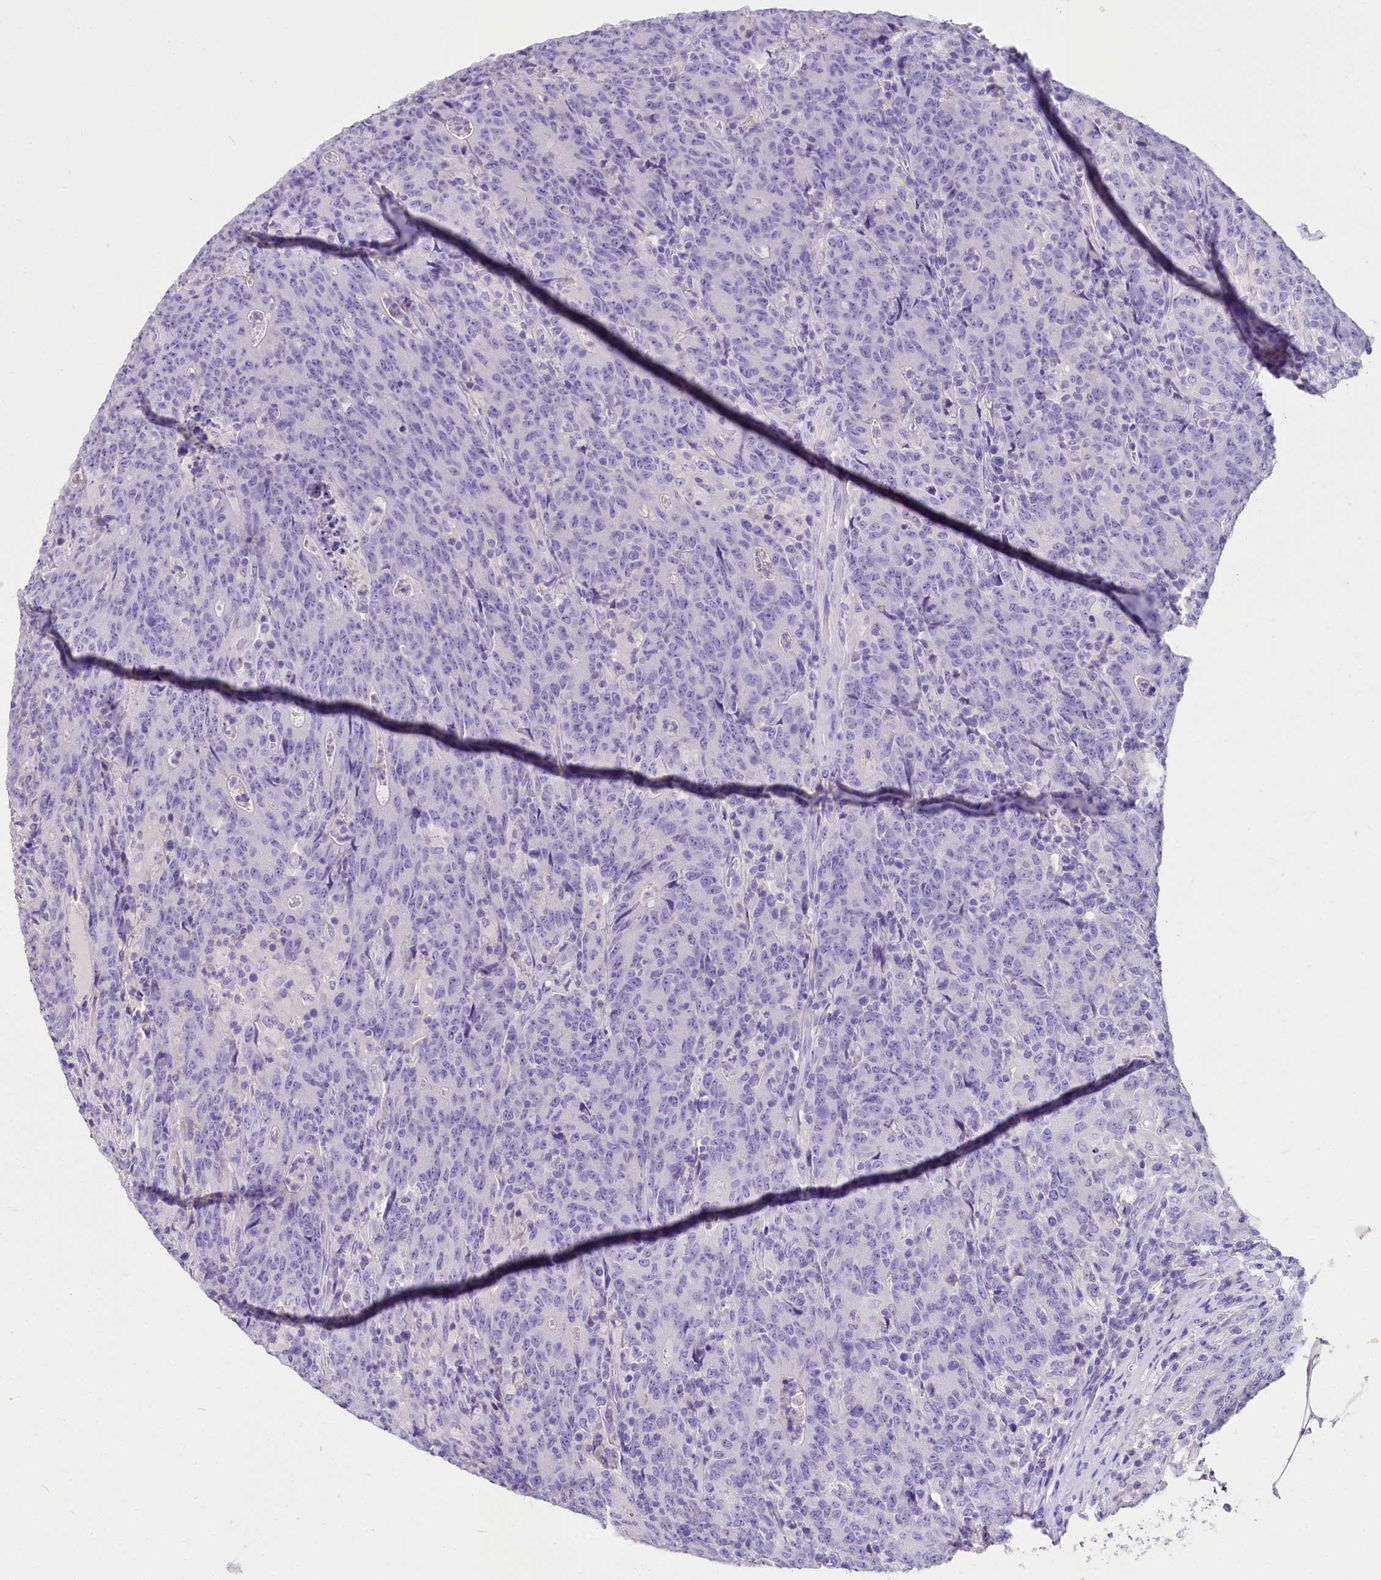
{"staining": {"intensity": "negative", "quantity": "none", "location": "none"}, "tissue": "colorectal cancer", "cell_type": "Tumor cells", "image_type": "cancer", "snomed": [{"axis": "morphology", "description": "Adenocarcinoma, NOS"}, {"axis": "topography", "description": "Colon"}], "caption": "This micrograph is of colorectal adenocarcinoma stained with IHC to label a protein in brown with the nuclei are counter-stained blue. There is no positivity in tumor cells. (DAB (3,3'-diaminobenzidine) immunohistochemistry, high magnification).", "gene": "A2ML1", "patient": {"sex": "female", "age": 75}}